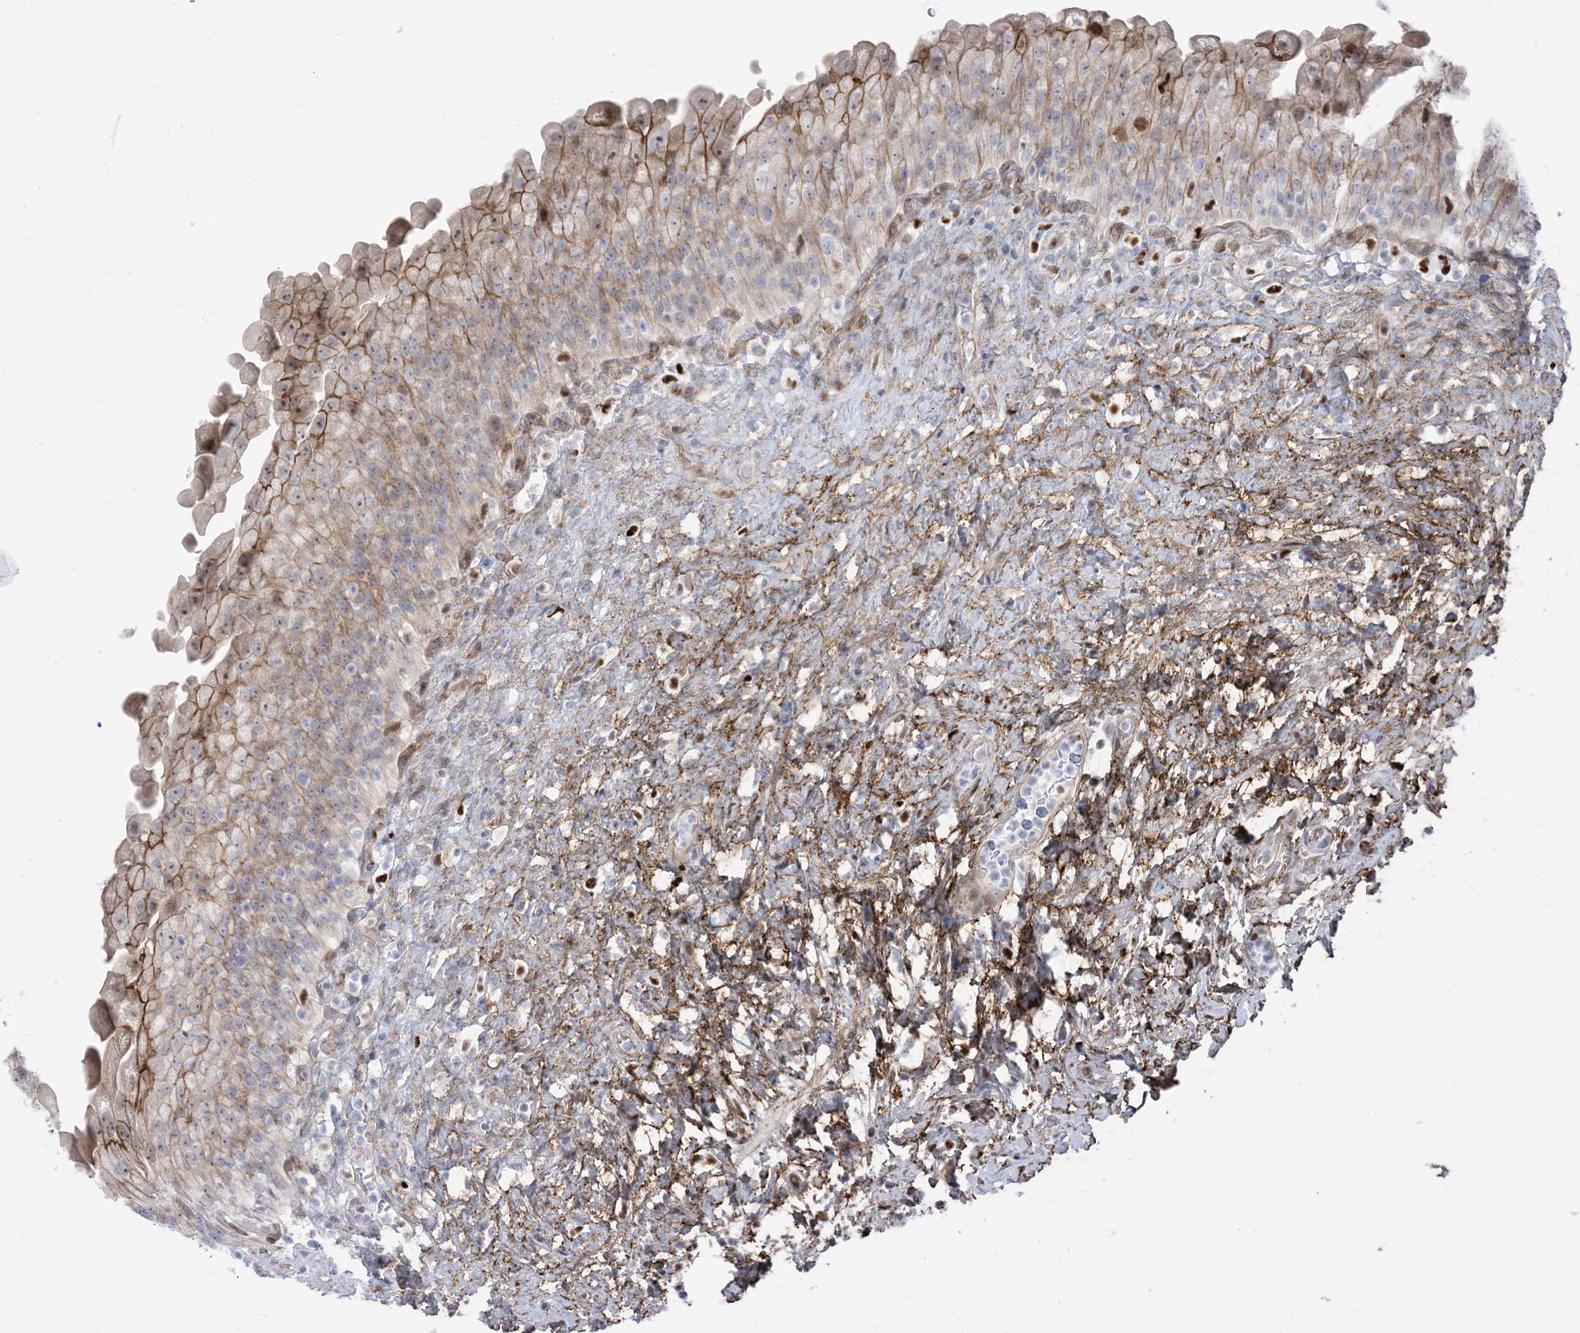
{"staining": {"intensity": "moderate", "quantity": "25%-75%", "location": "cytoplasmic/membranous,nuclear"}, "tissue": "urinary bladder", "cell_type": "Urothelial cells", "image_type": "normal", "snomed": [{"axis": "morphology", "description": "Normal tissue, NOS"}, {"axis": "topography", "description": "Urinary bladder"}], "caption": "About 25%-75% of urothelial cells in unremarkable human urinary bladder show moderate cytoplasmic/membranous,nuclear protein expression as visualized by brown immunohistochemical staining.", "gene": "MARS2", "patient": {"sex": "female", "age": 27}}